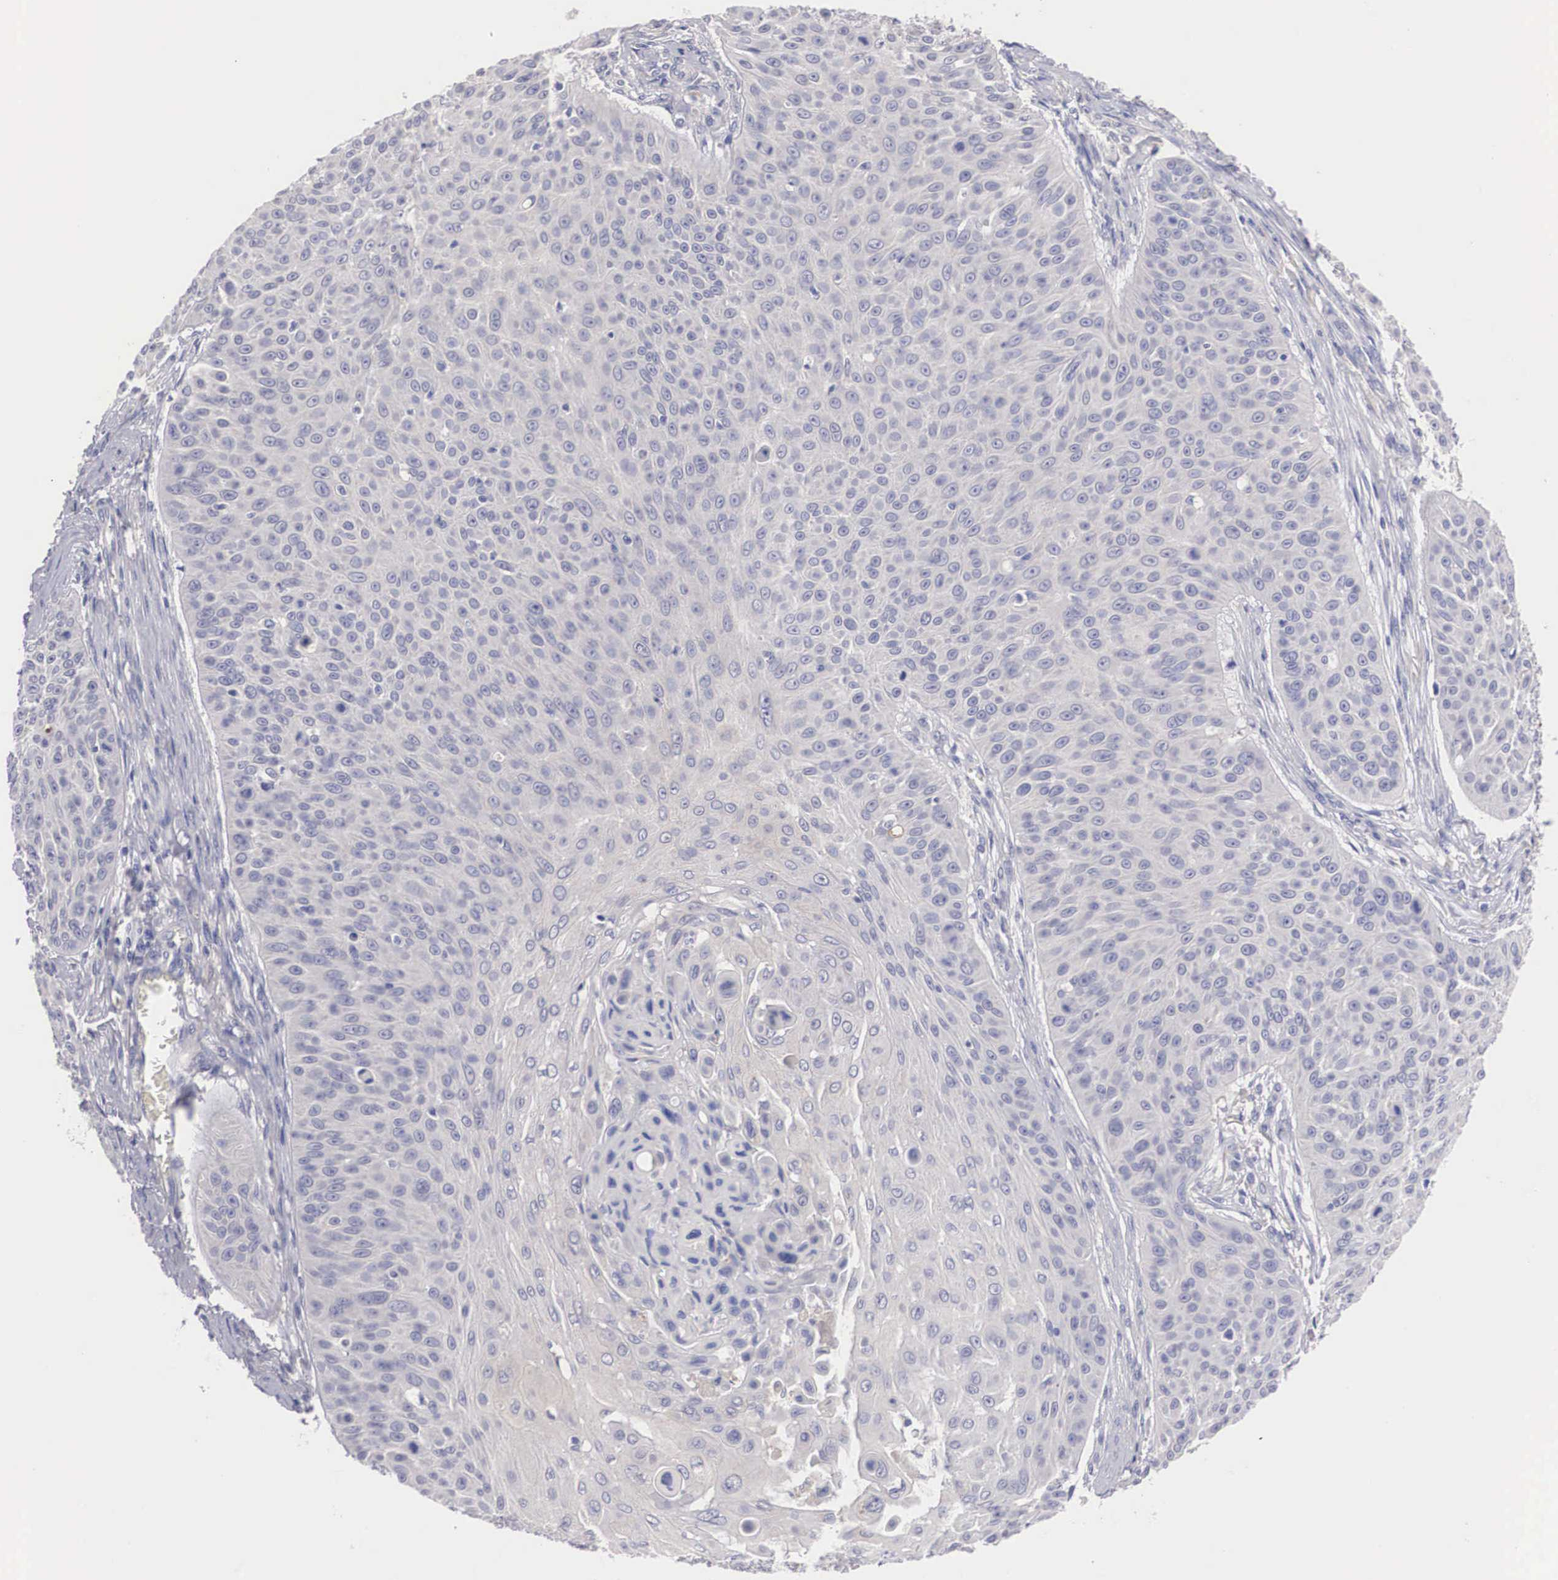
{"staining": {"intensity": "negative", "quantity": "none", "location": "none"}, "tissue": "skin cancer", "cell_type": "Tumor cells", "image_type": "cancer", "snomed": [{"axis": "morphology", "description": "Squamous cell carcinoma, NOS"}, {"axis": "topography", "description": "Skin"}], "caption": "The micrograph demonstrates no staining of tumor cells in skin squamous cell carcinoma.", "gene": "ABHD4", "patient": {"sex": "male", "age": 82}}